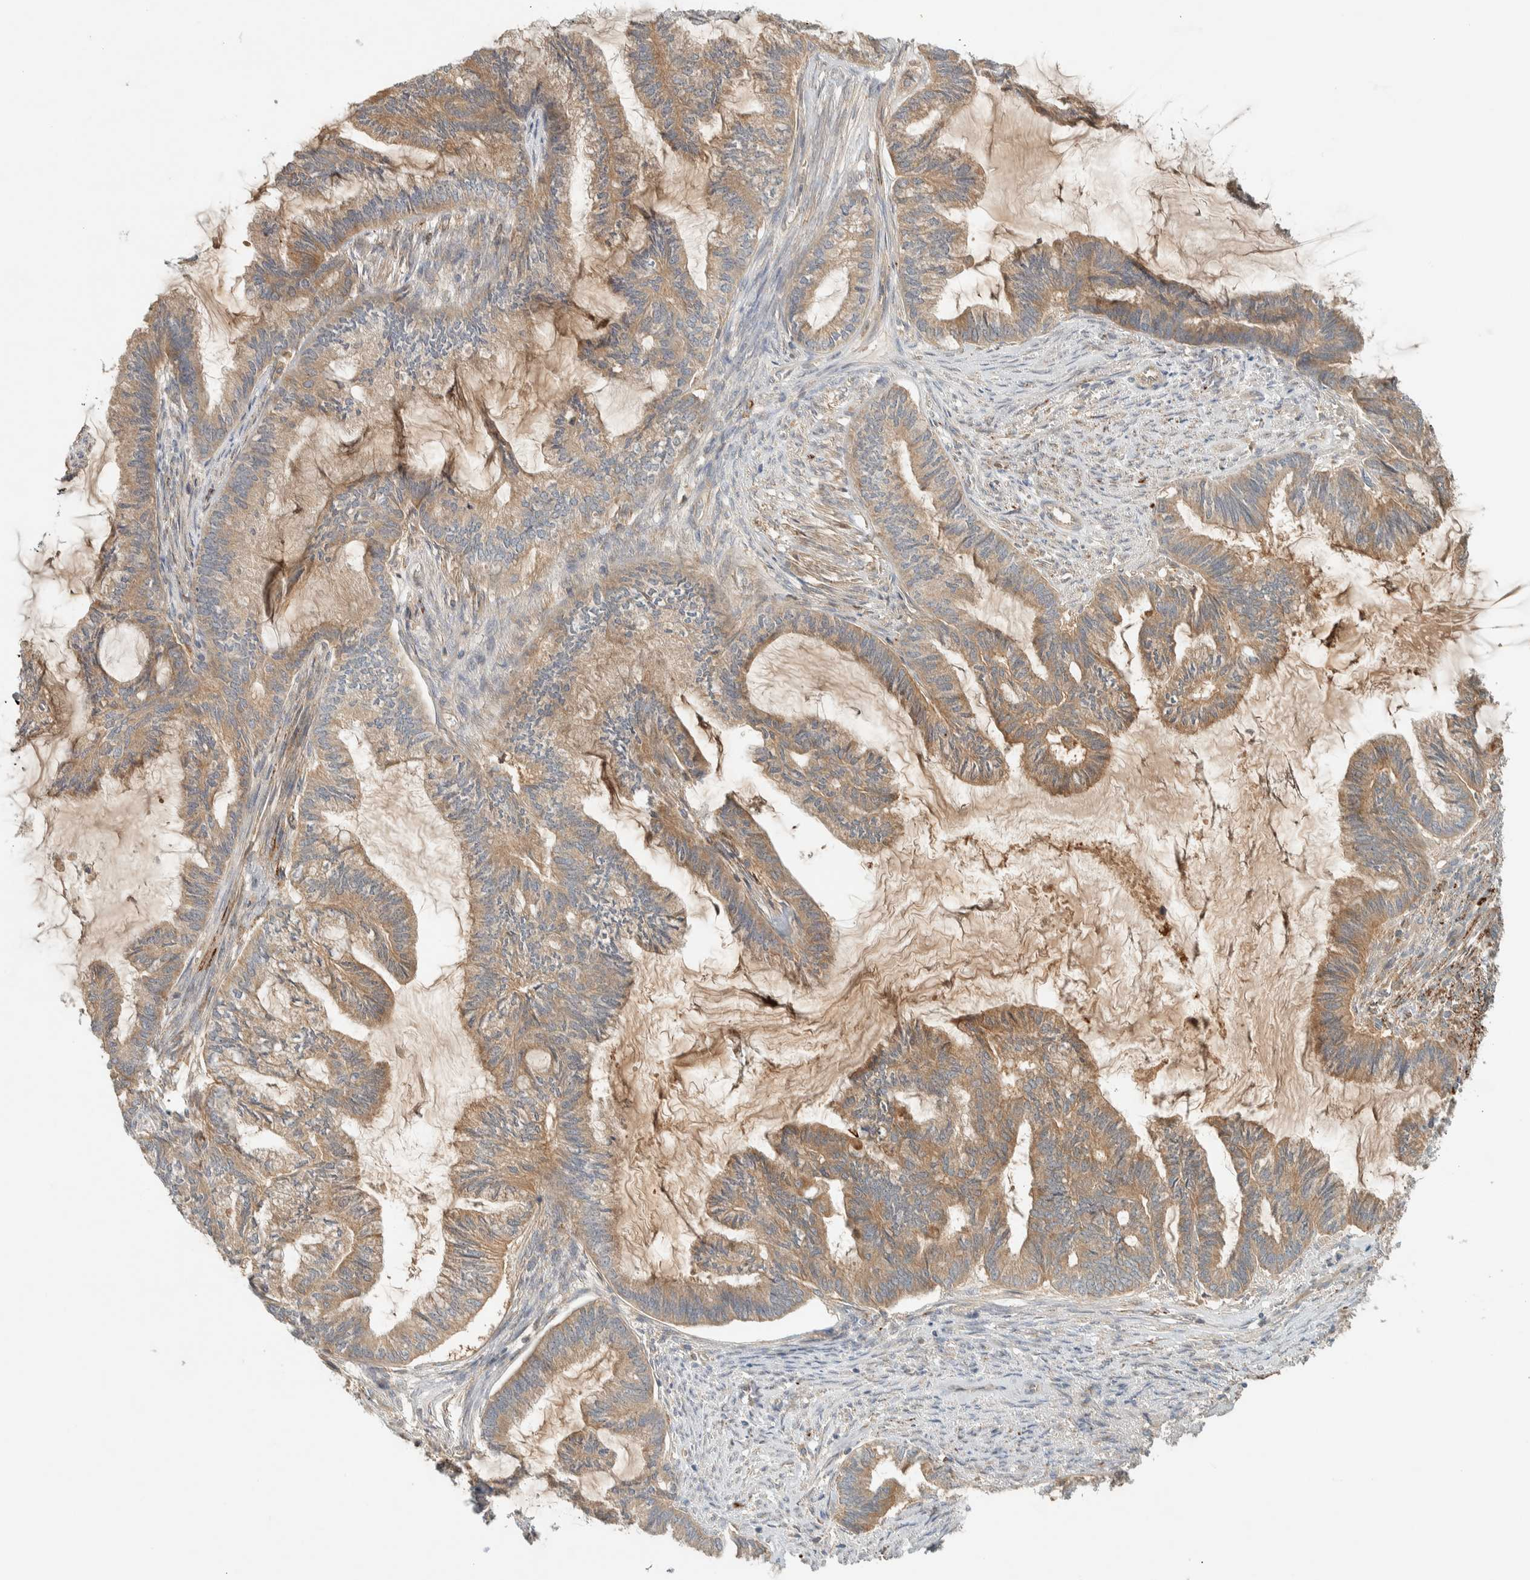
{"staining": {"intensity": "moderate", "quantity": ">75%", "location": "cytoplasmic/membranous"}, "tissue": "endometrial cancer", "cell_type": "Tumor cells", "image_type": "cancer", "snomed": [{"axis": "morphology", "description": "Adenocarcinoma, NOS"}, {"axis": "topography", "description": "Endometrium"}], "caption": "IHC of human endometrial cancer (adenocarcinoma) shows medium levels of moderate cytoplasmic/membranous expression in approximately >75% of tumor cells.", "gene": "FAM167A", "patient": {"sex": "female", "age": 86}}